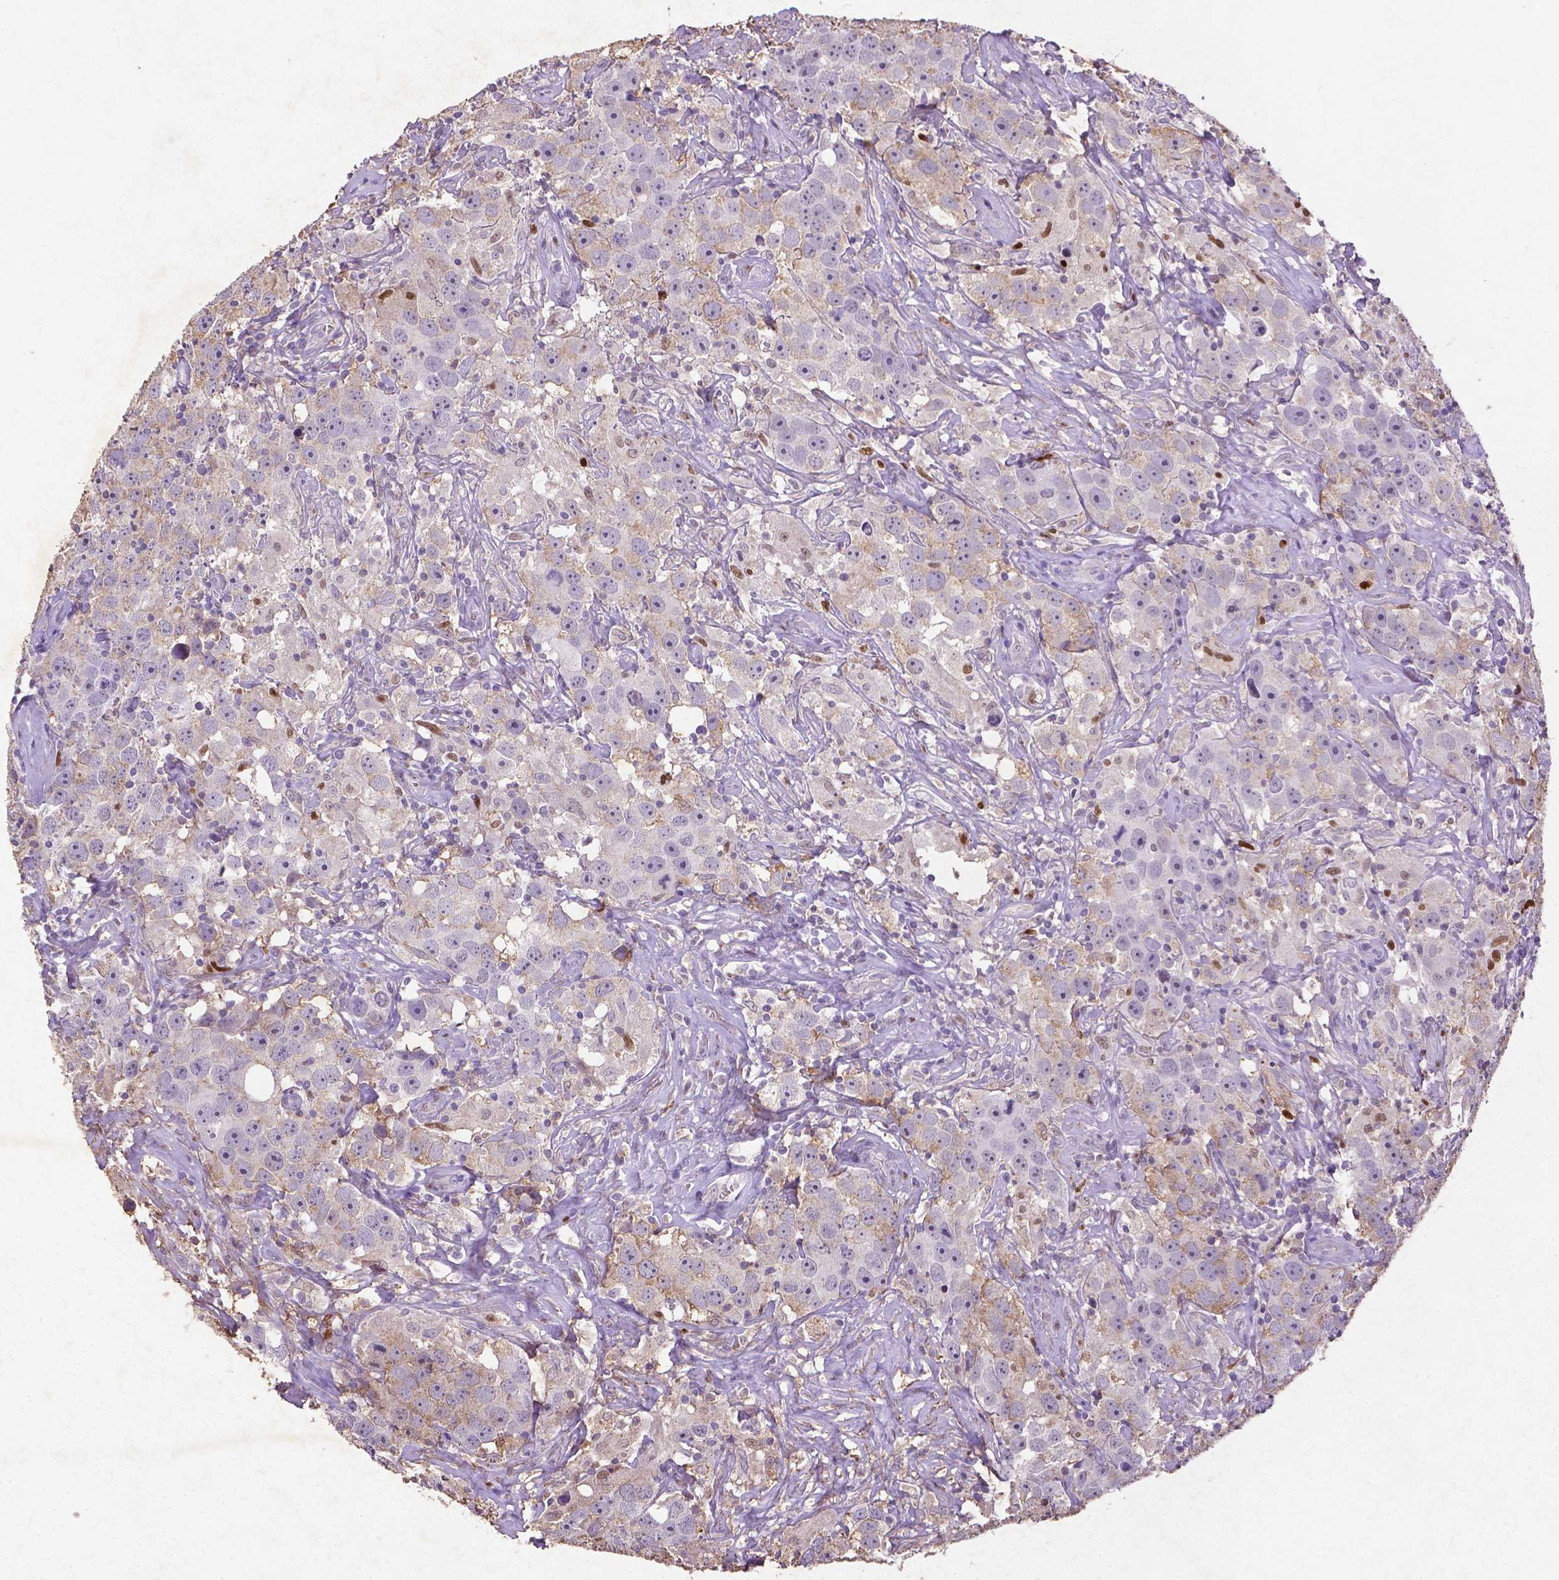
{"staining": {"intensity": "moderate", "quantity": "<25%", "location": "cytoplasmic/membranous"}, "tissue": "testis cancer", "cell_type": "Tumor cells", "image_type": "cancer", "snomed": [{"axis": "morphology", "description": "Seminoma, NOS"}, {"axis": "topography", "description": "Testis"}], "caption": "Protein analysis of testis cancer (seminoma) tissue demonstrates moderate cytoplasmic/membranous staining in about <25% of tumor cells. The protein is stained brown, and the nuclei are stained in blue (DAB (3,3'-diaminobenzidine) IHC with brightfield microscopy, high magnification).", "gene": "CDKN1A", "patient": {"sex": "male", "age": 49}}